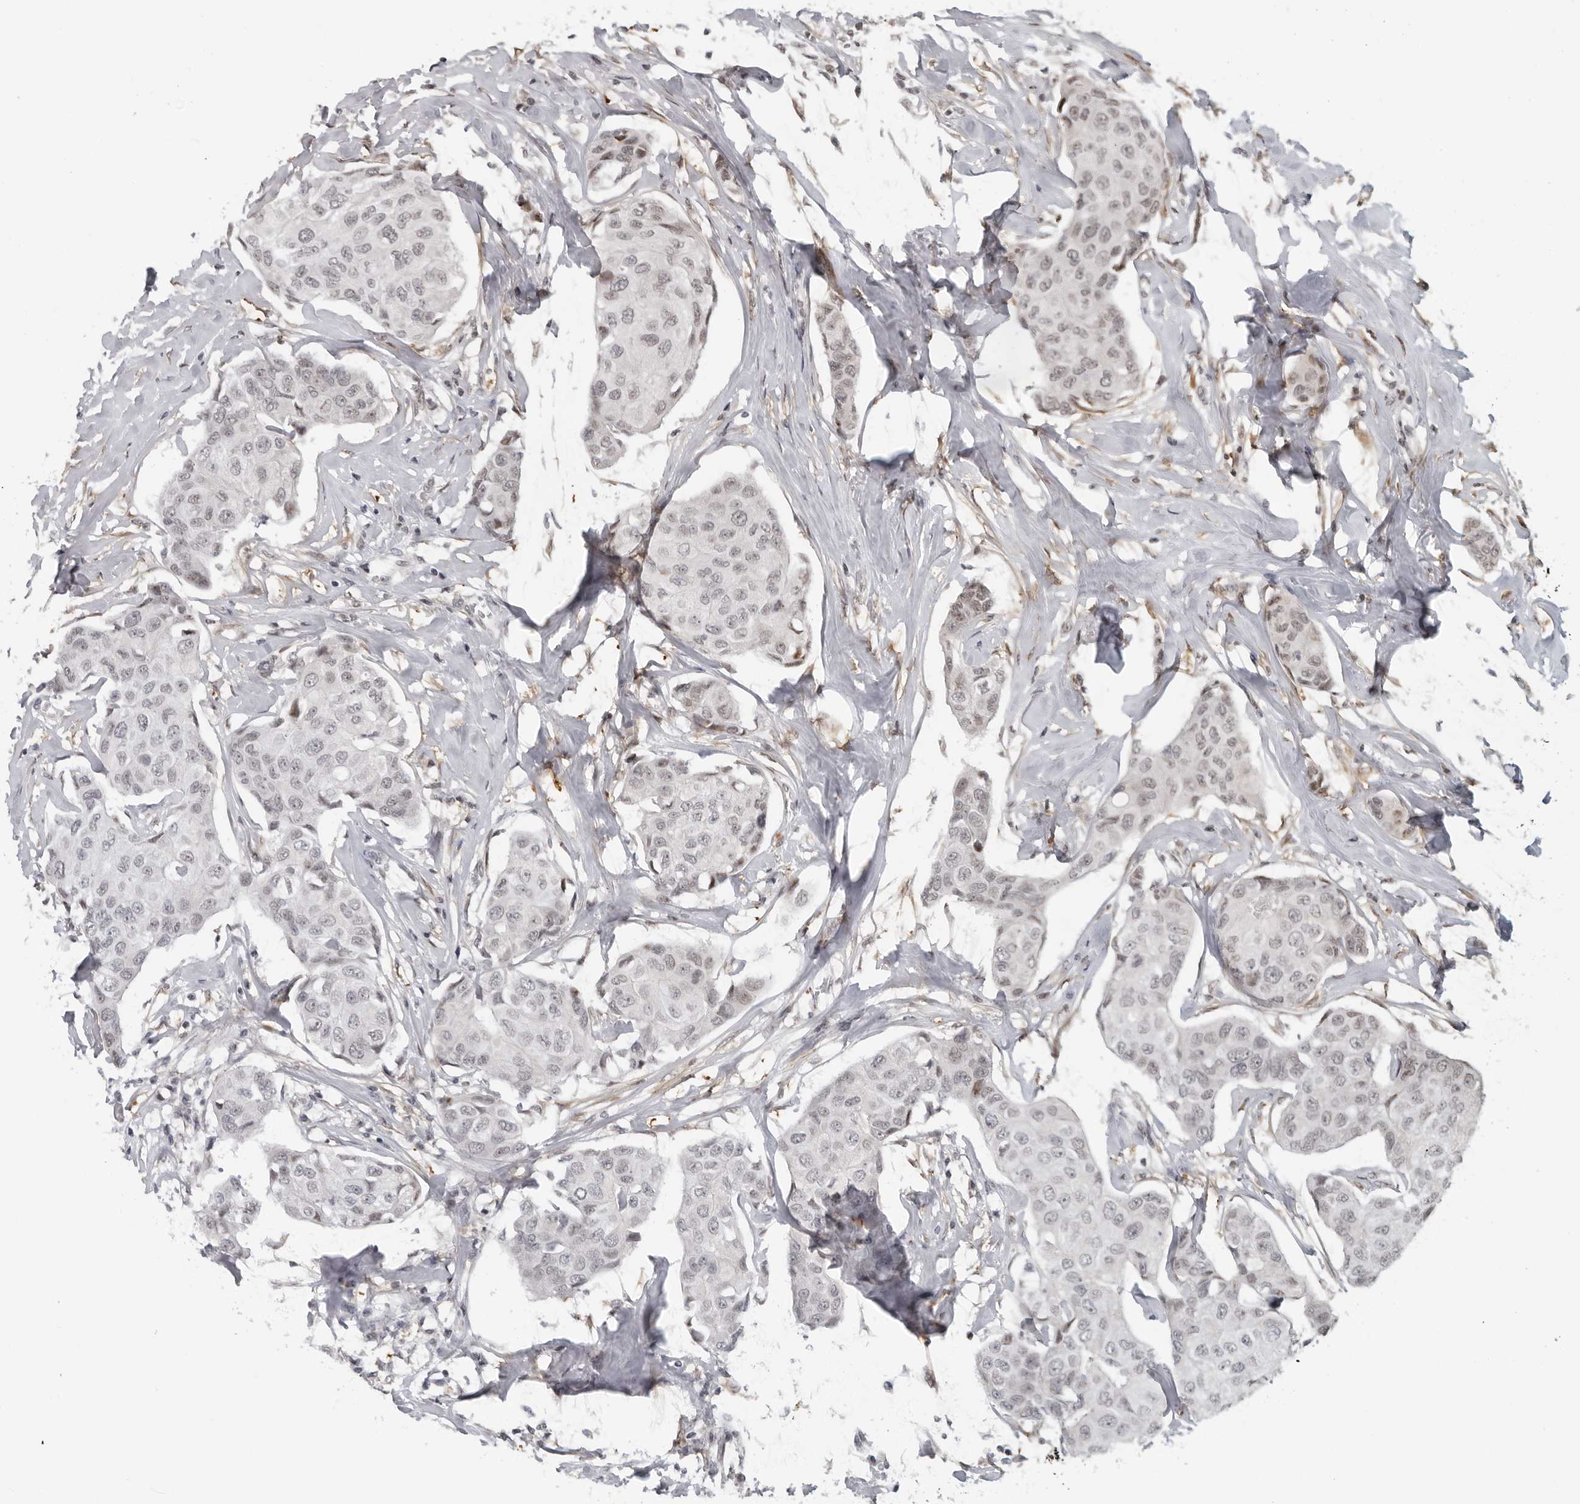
{"staining": {"intensity": "weak", "quantity": "<25%", "location": "nuclear"}, "tissue": "breast cancer", "cell_type": "Tumor cells", "image_type": "cancer", "snomed": [{"axis": "morphology", "description": "Duct carcinoma"}, {"axis": "topography", "description": "Breast"}], "caption": "IHC of human breast invasive ductal carcinoma exhibits no positivity in tumor cells.", "gene": "MAF", "patient": {"sex": "female", "age": 80}}